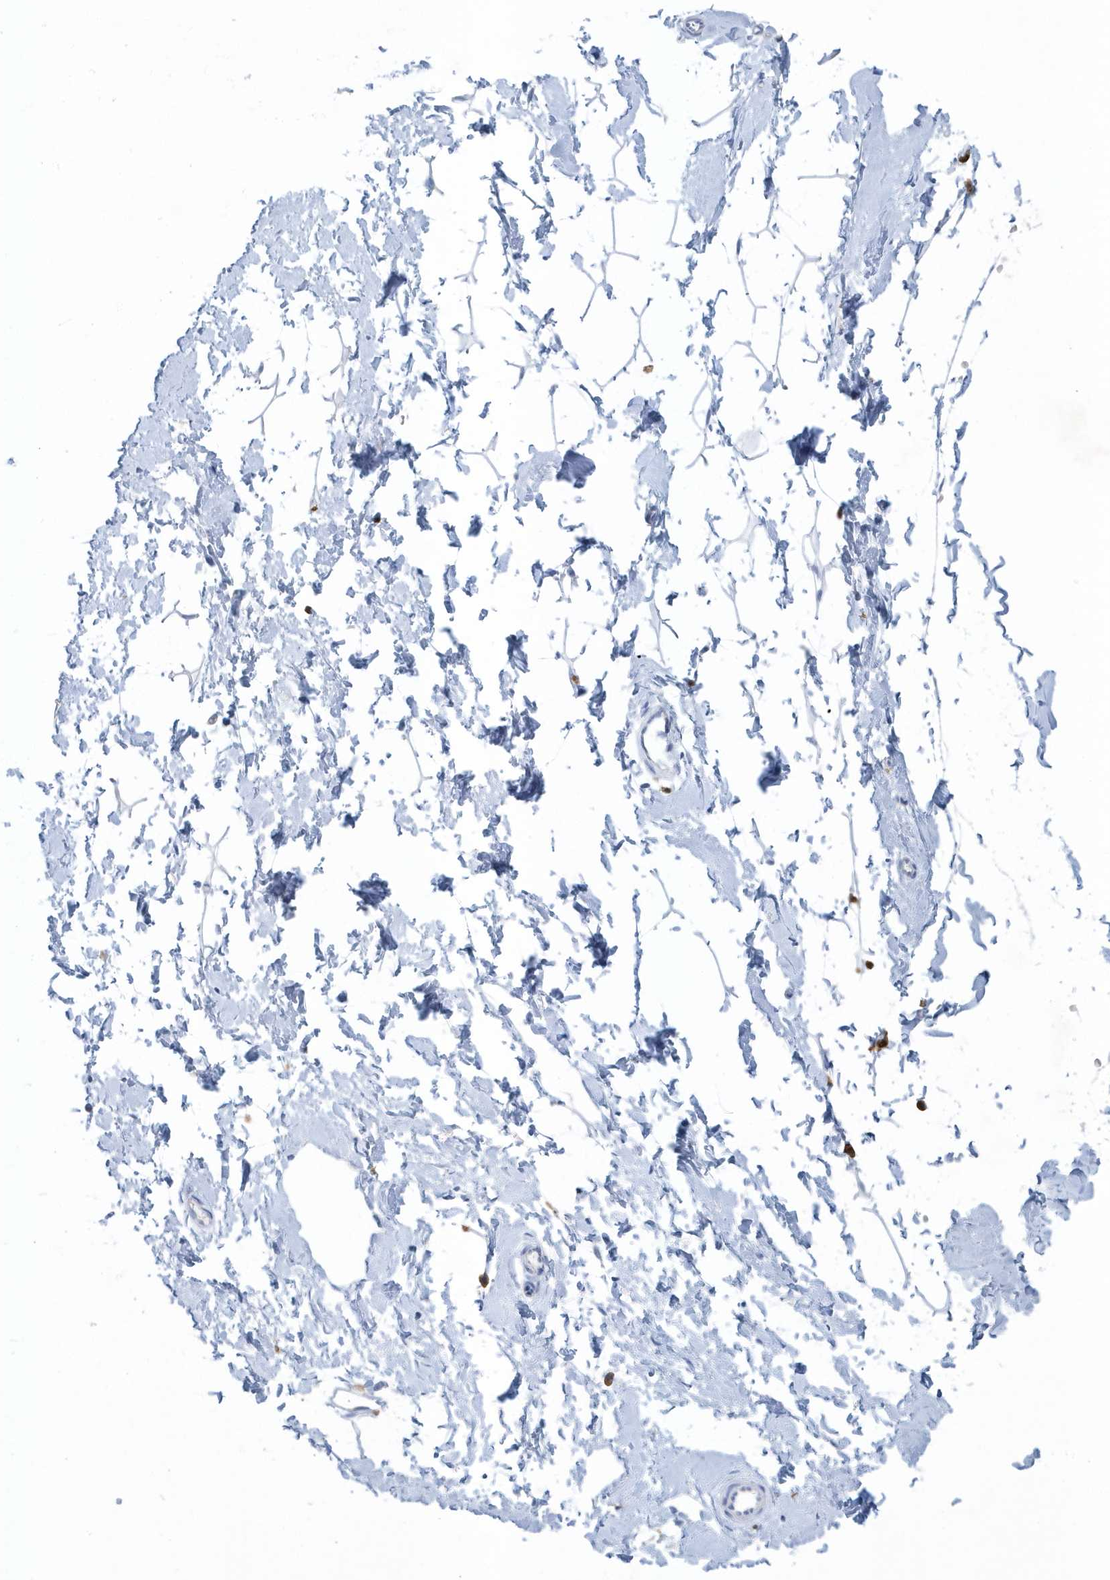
{"staining": {"intensity": "negative", "quantity": "none", "location": "none"}, "tissue": "adipose tissue", "cell_type": "Adipocytes", "image_type": "normal", "snomed": [{"axis": "morphology", "description": "Normal tissue, NOS"}, {"axis": "topography", "description": "Breast"}], "caption": "DAB (3,3'-diaminobenzidine) immunohistochemical staining of unremarkable adipose tissue shows no significant staining in adipocytes. (DAB (3,3'-diaminobenzidine) IHC with hematoxylin counter stain).", "gene": "FAM98A", "patient": {"sex": "female", "age": 23}}